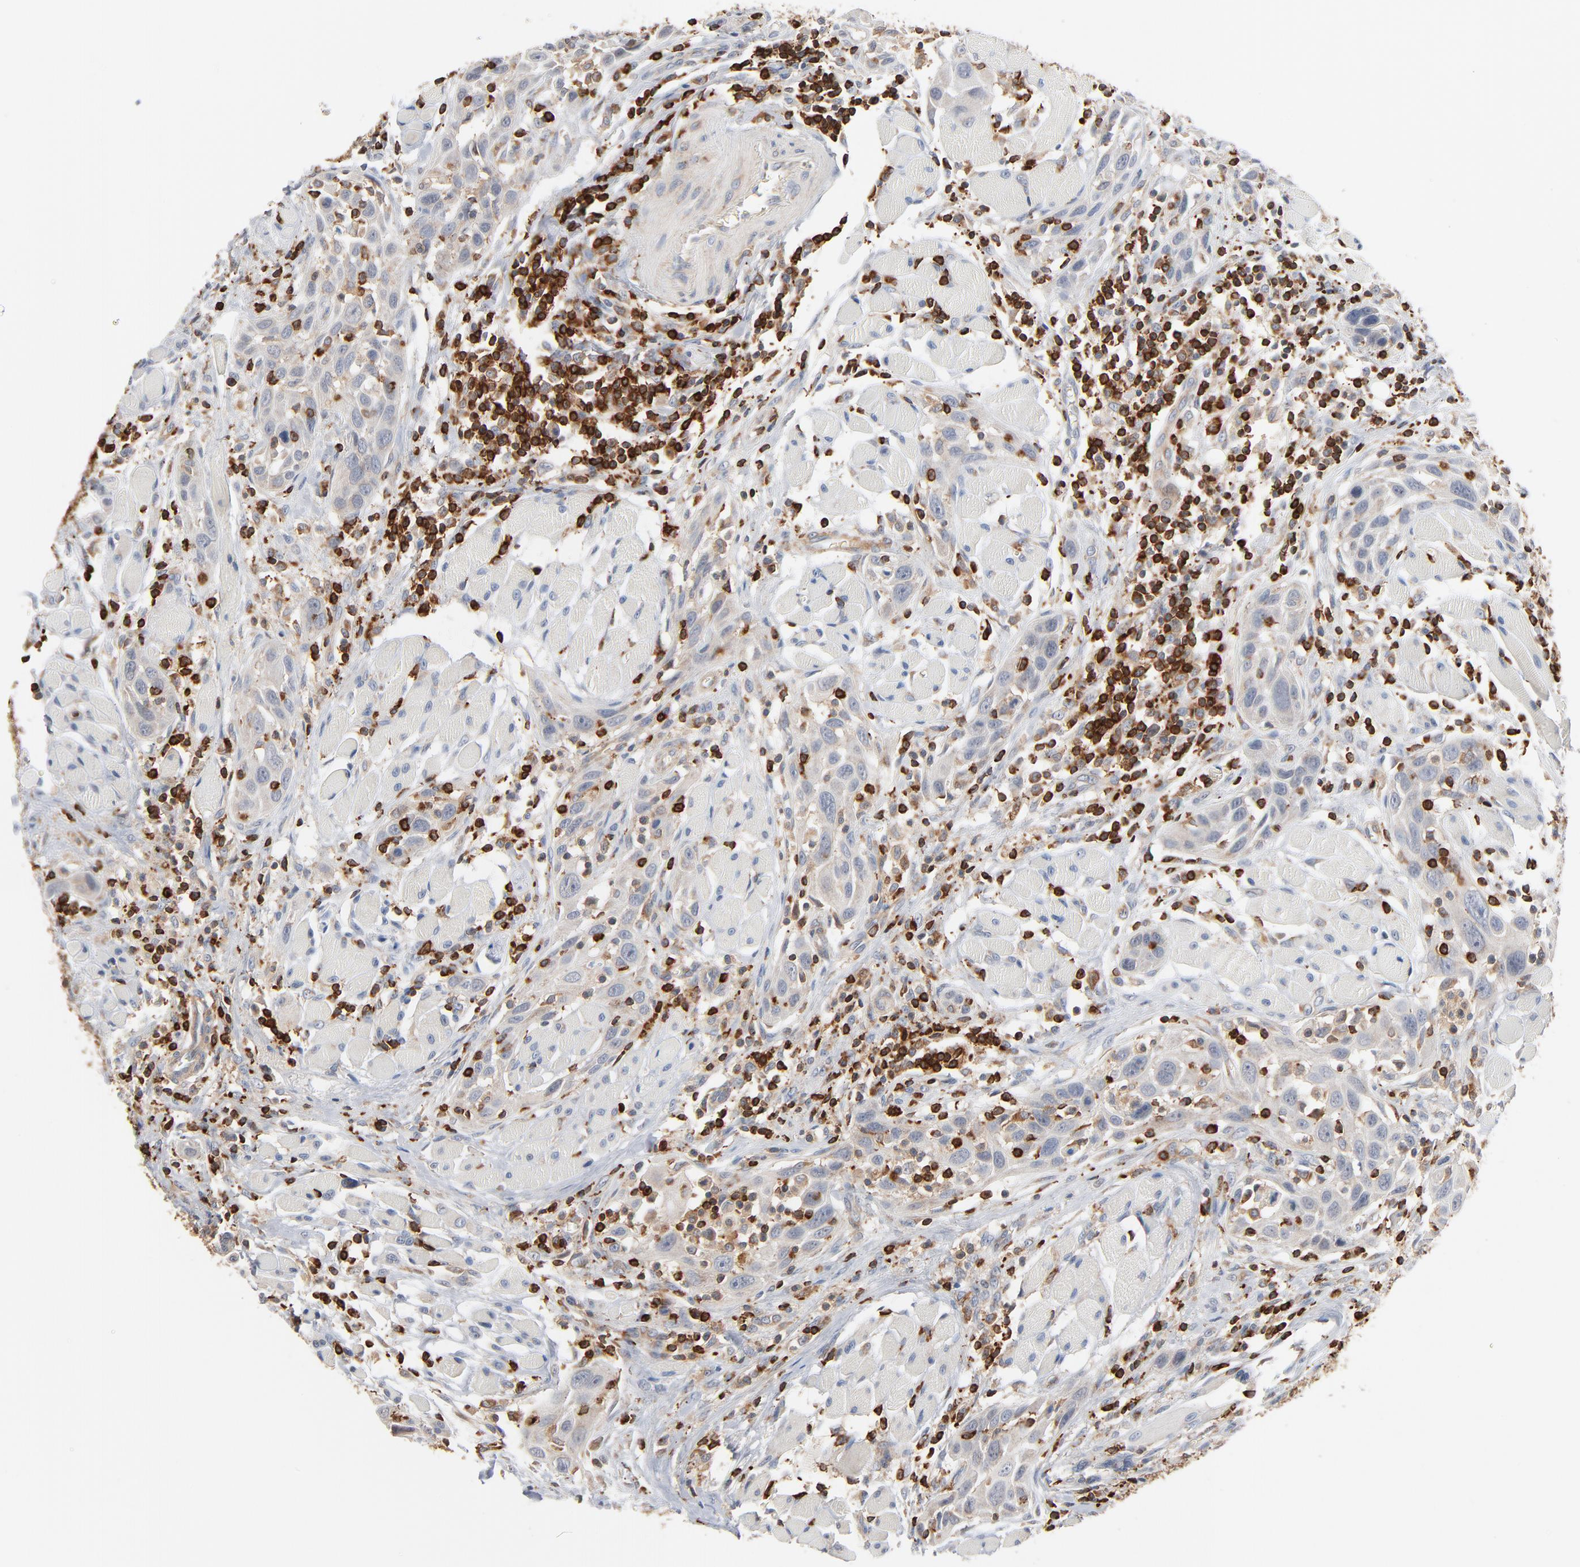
{"staining": {"intensity": "negative", "quantity": "none", "location": "none"}, "tissue": "head and neck cancer", "cell_type": "Tumor cells", "image_type": "cancer", "snomed": [{"axis": "morphology", "description": "Squamous cell carcinoma, NOS"}, {"axis": "topography", "description": "Oral tissue"}, {"axis": "topography", "description": "Head-Neck"}], "caption": "There is no significant positivity in tumor cells of head and neck squamous cell carcinoma.", "gene": "SH3KBP1", "patient": {"sex": "female", "age": 50}}